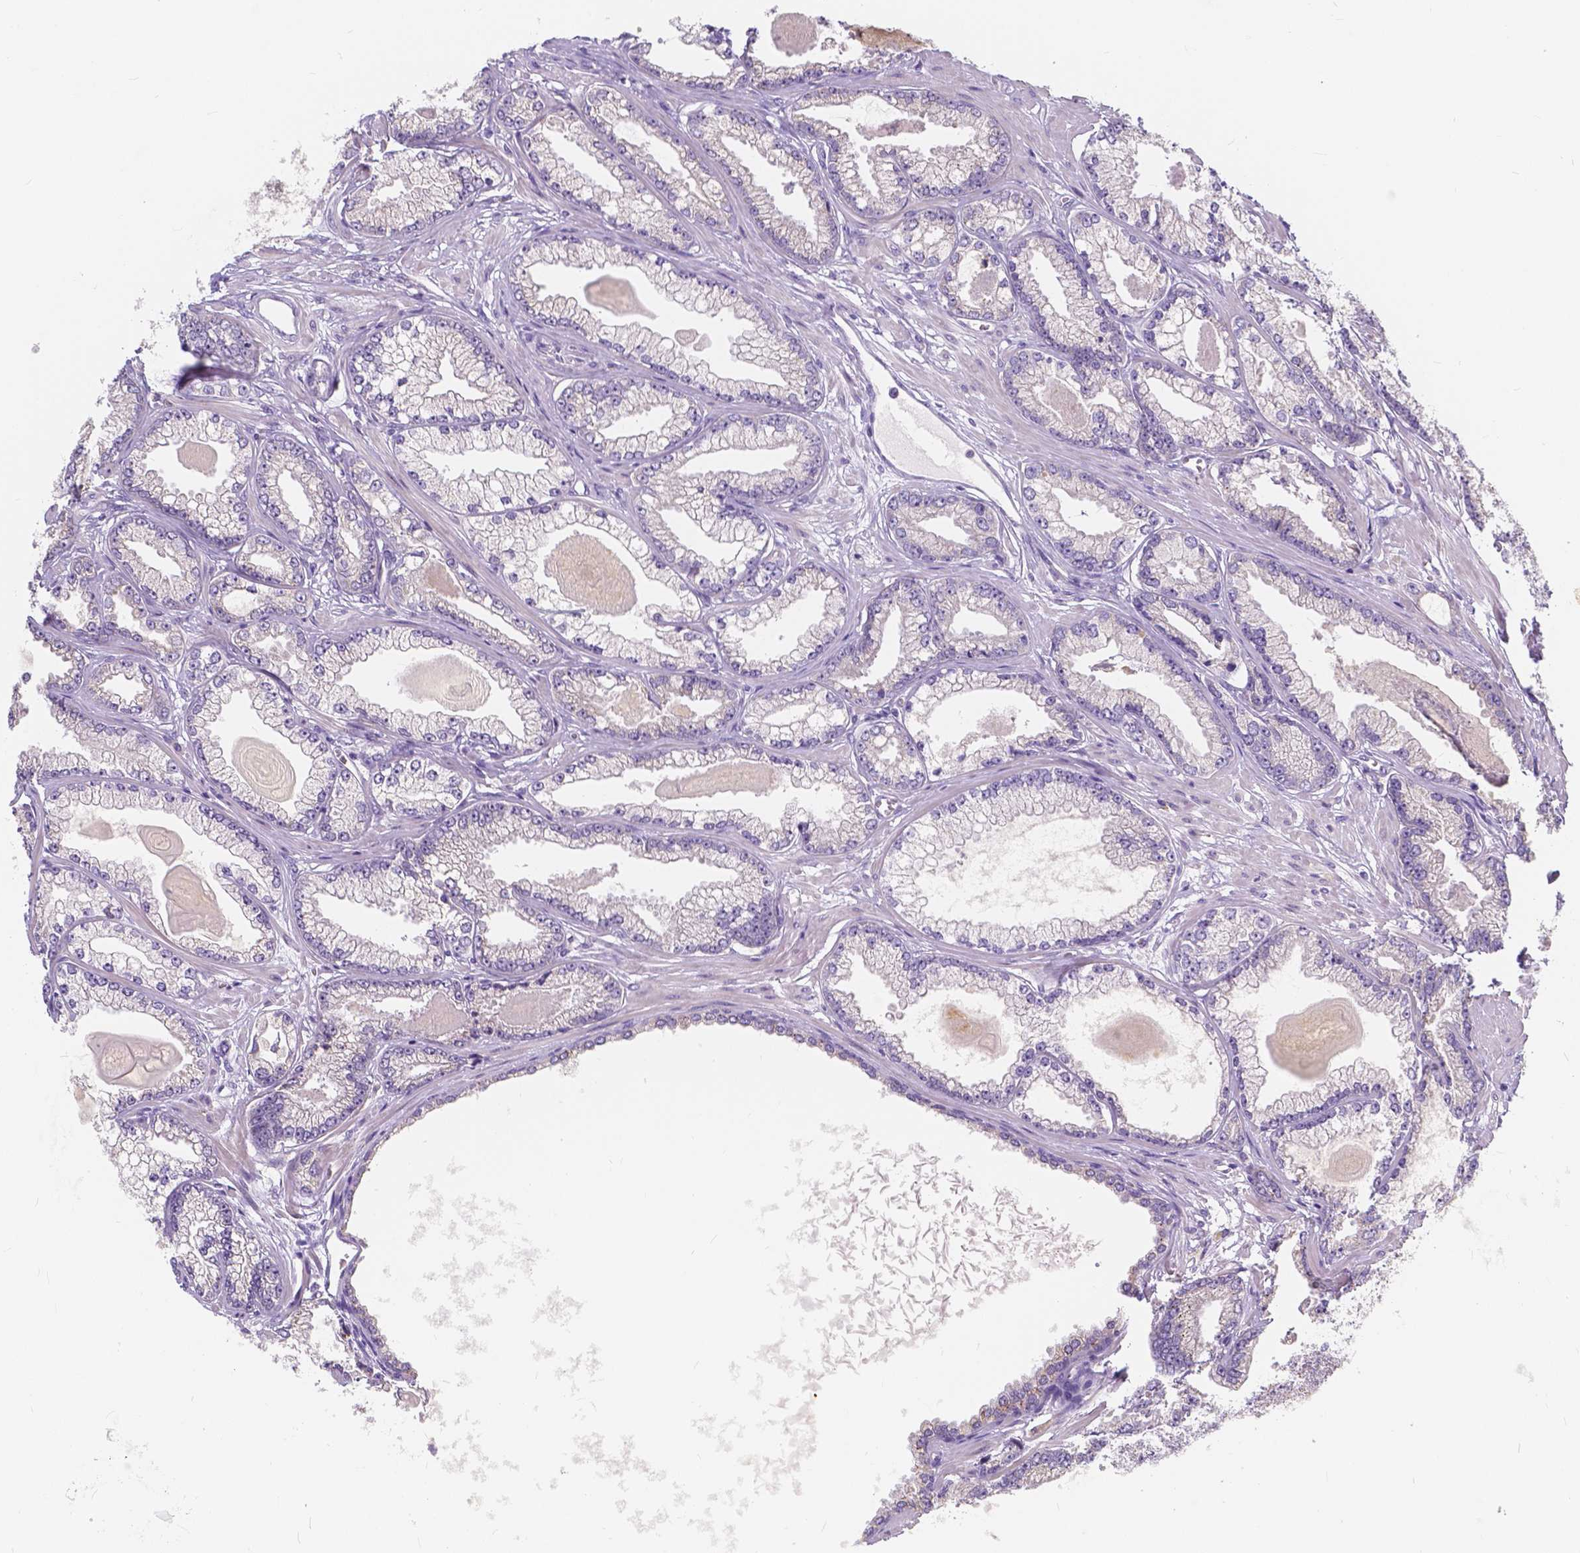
{"staining": {"intensity": "negative", "quantity": "none", "location": "none"}, "tissue": "prostate cancer", "cell_type": "Tumor cells", "image_type": "cancer", "snomed": [{"axis": "morphology", "description": "Adenocarcinoma, Low grade"}, {"axis": "topography", "description": "Prostate"}], "caption": "Tumor cells show no significant positivity in prostate low-grade adenocarcinoma.", "gene": "RNF186", "patient": {"sex": "male", "age": 64}}